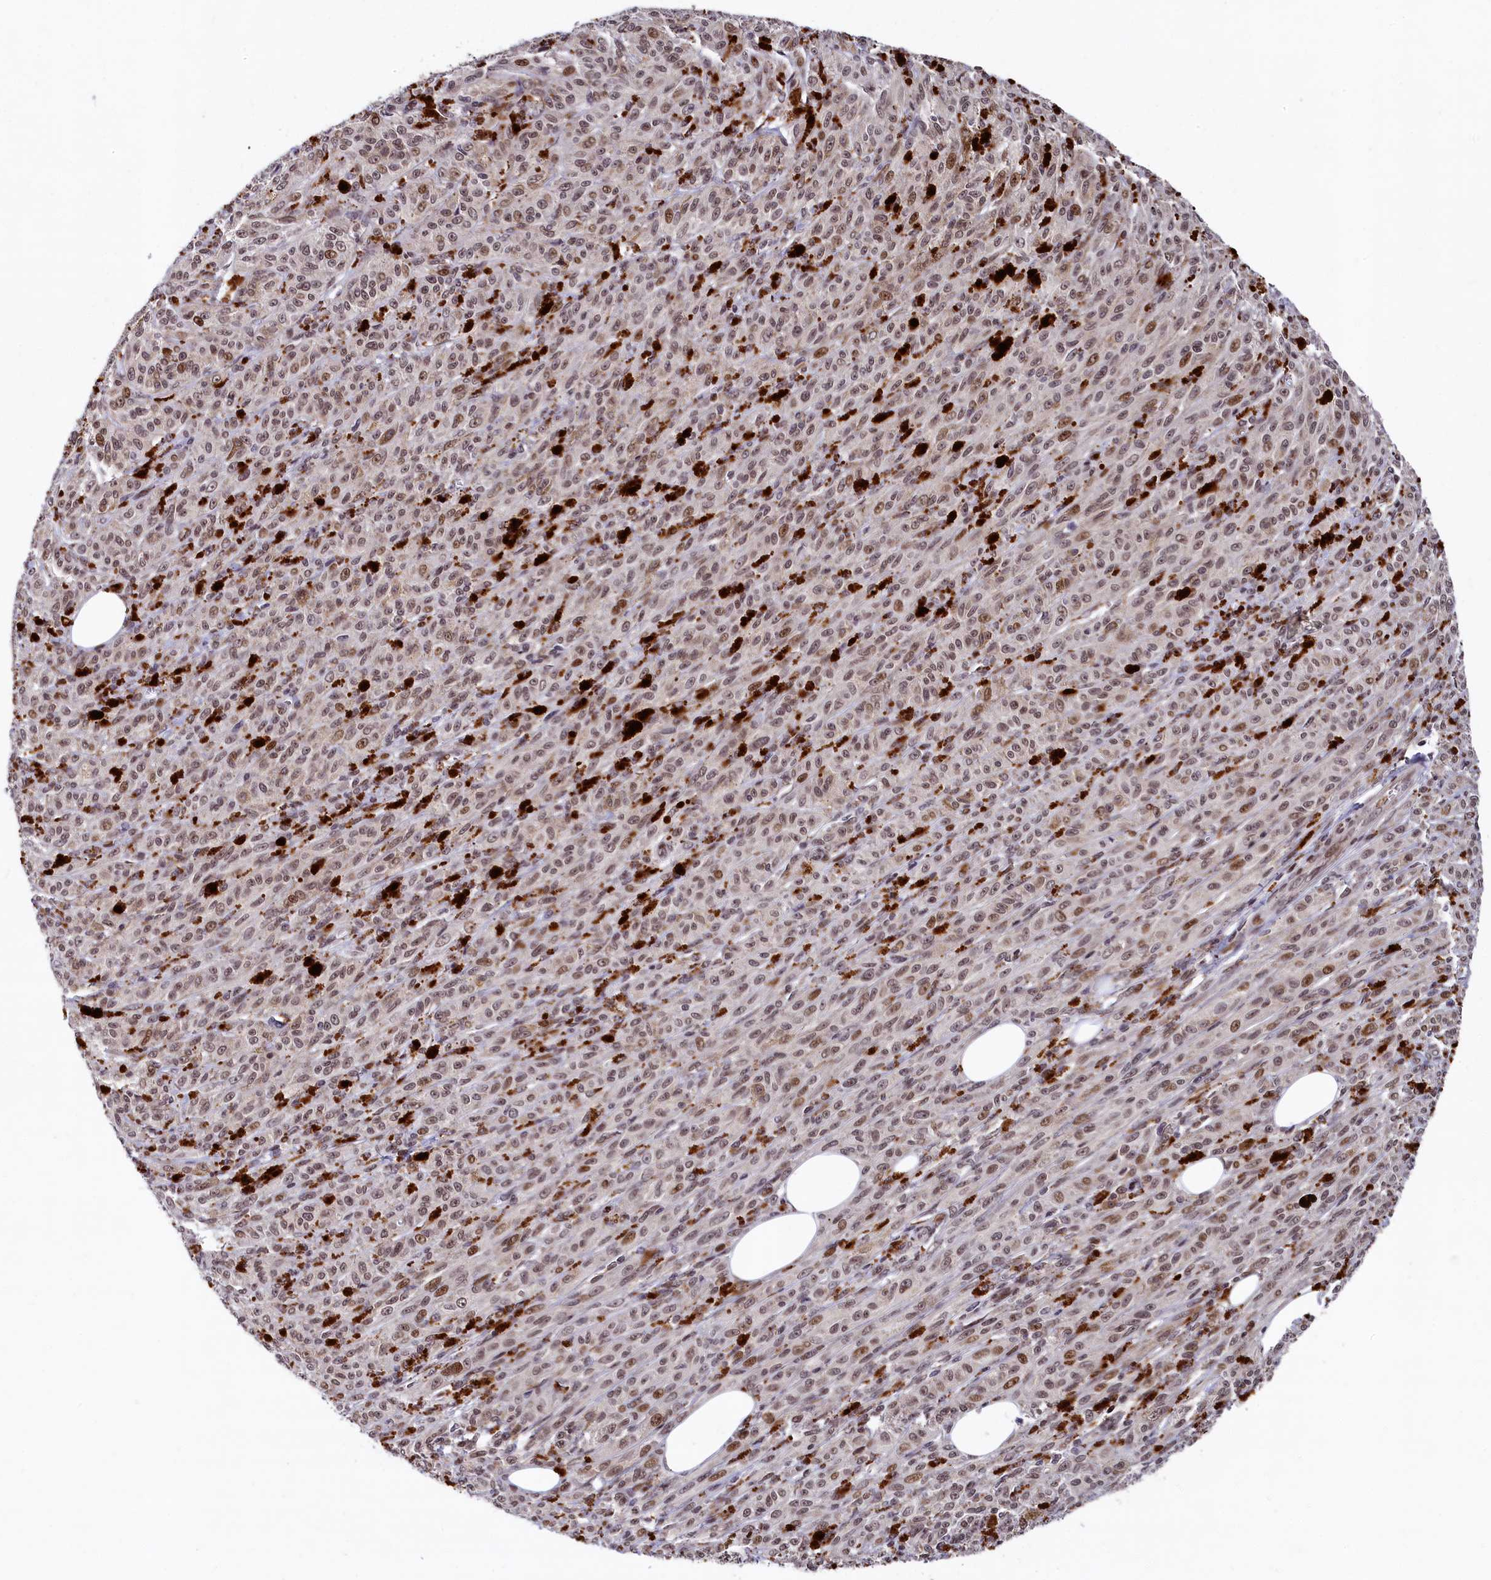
{"staining": {"intensity": "moderate", "quantity": "25%-75%", "location": "nuclear"}, "tissue": "melanoma", "cell_type": "Tumor cells", "image_type": "cancer", "snomed": [{"axis": "morphology", "description": "Malignant melanoma, NOS"}, {"axis": "topography", "description": "Skin"}], "caption": "The immunohistochemical stain highlights moderate nuclear positivity in tumor cells of malignant melanoma tissue.", "gene": "FAM217B", "patient": {"sex": "female", "age": 52}}